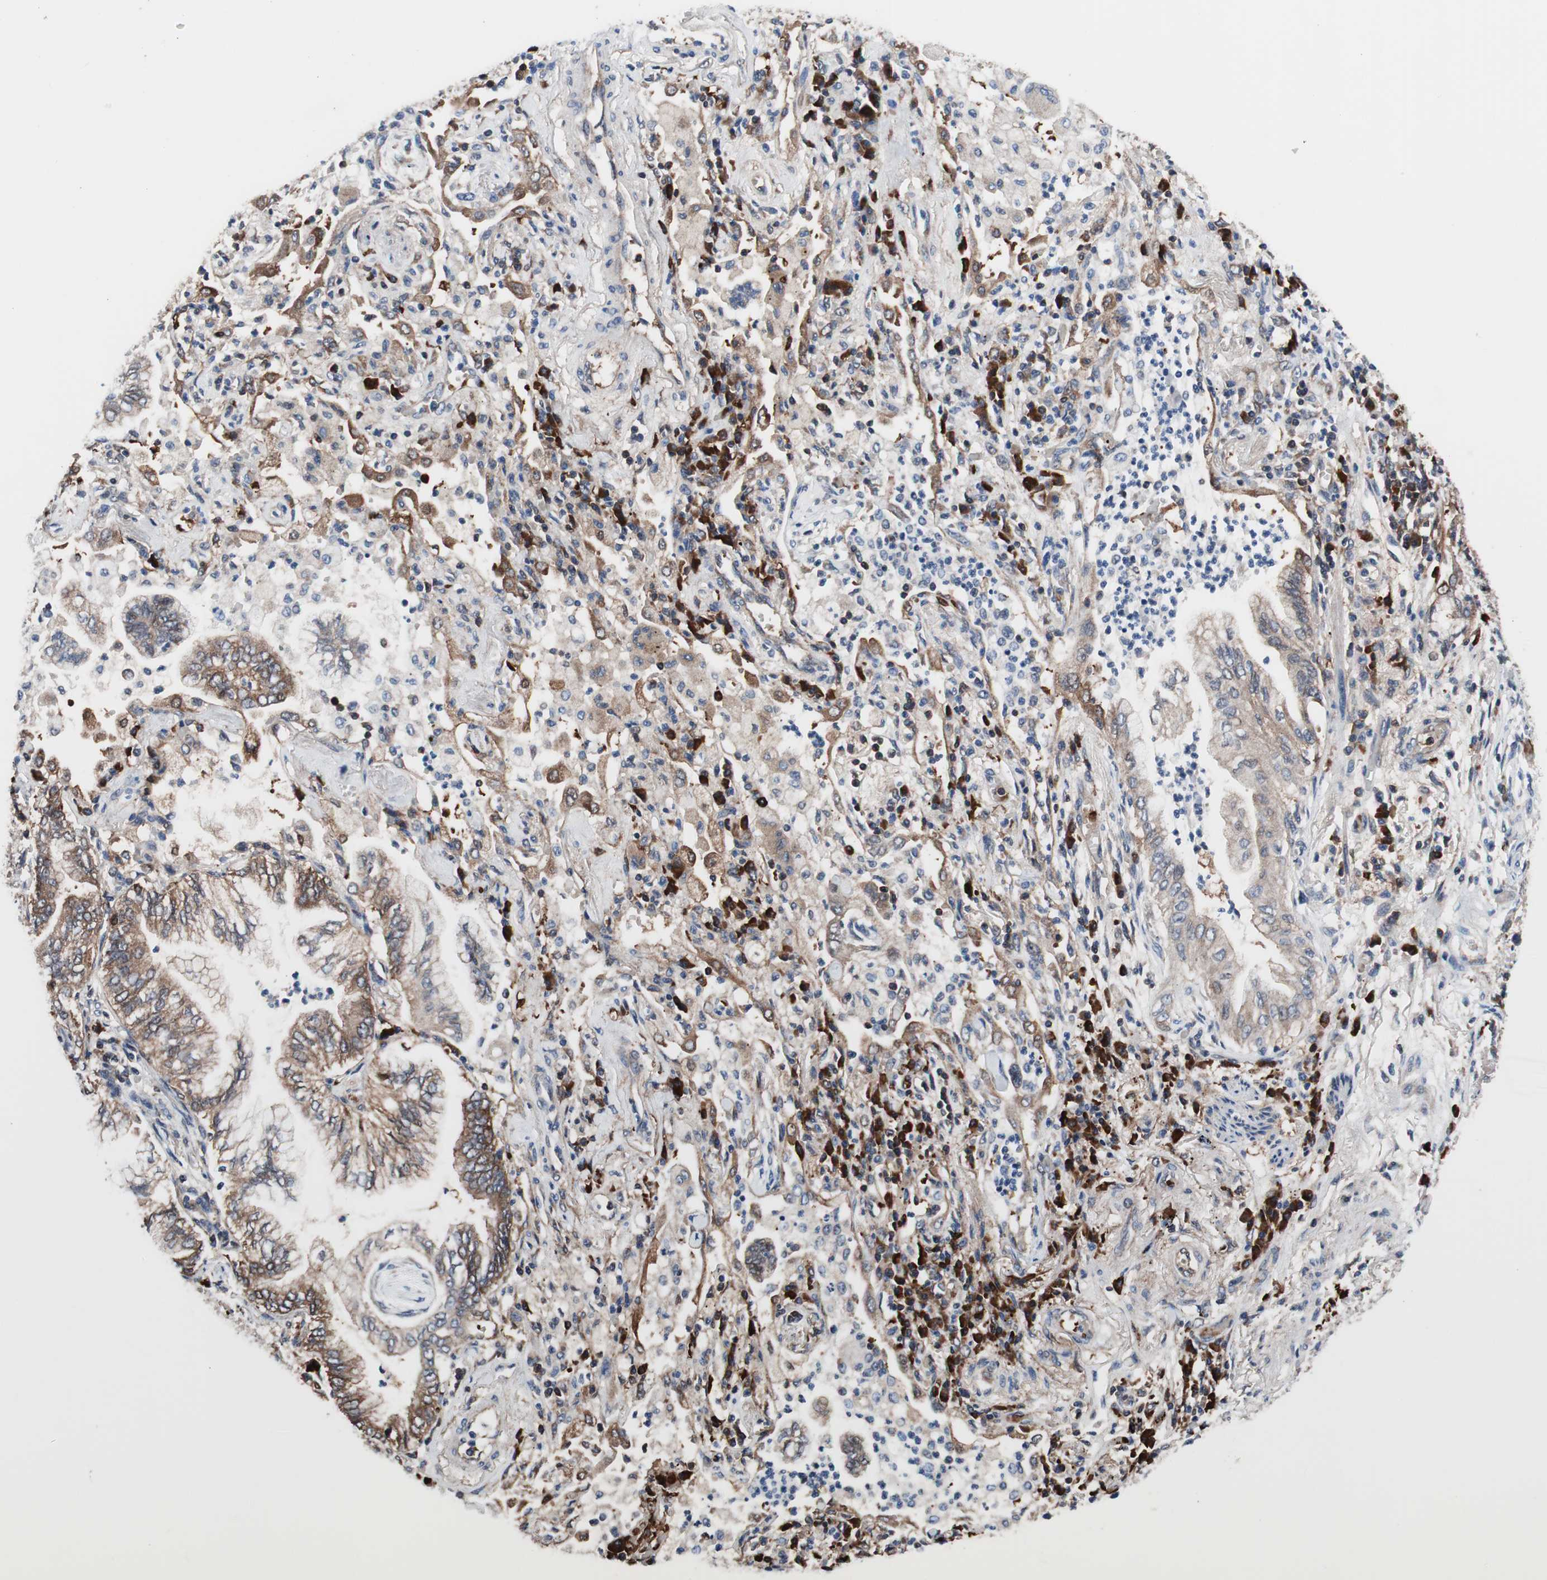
{"staining": {"intensity": "weak", "quantity": ">75%", "location": "cytoplasmic/membranous"}, "tissue": "lung cancer", "cell_type": "Tumor cells", "image_type": "cancer", "snomed": [{"axis": "morphology", "description": "Normal tissue, NOS"}, {"axis": "morphology", "description": "Adenocarcinoma, NOS"}, {"axis": "topography", "description": "Bronchus"}, {"axis": "topography", "description": "Lung"}], "caption": "Adenocarcinoma (lung) stained with immunohistochemistry shows weak cytoplasmic/membranous expression in approximately >75% of tumor cells.", "gene": "PRDX2", "patient": {"sex": "female", "age": 70}}